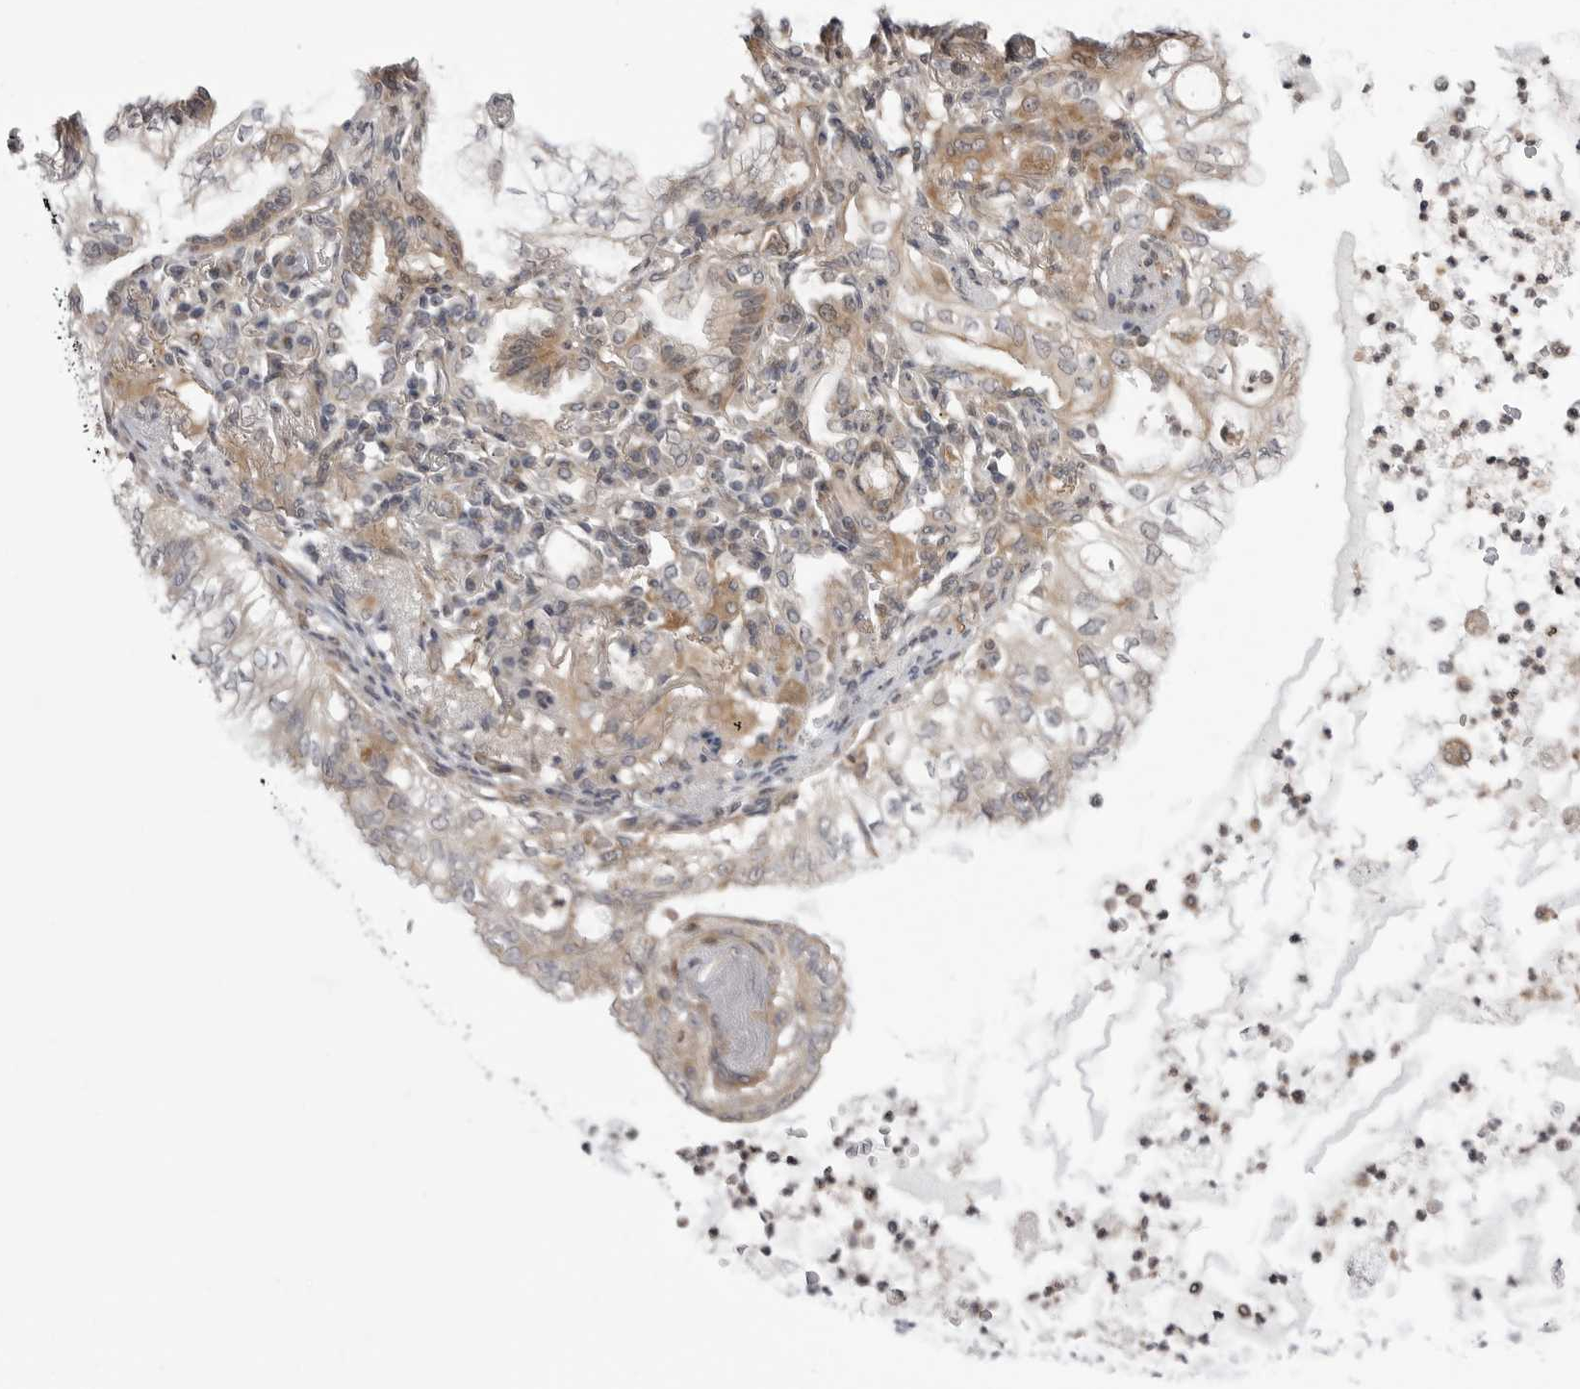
{"staining": {"intensity": "weak", "quantity": "<25%", "location": "cytoplasmic/membranous"}, "tissue": "lung cancer", "cell_type": "Tumor cells", "image_type": "cancer", "snomed": [{"axis": "morphology", "description": "Adenocarcinoma, NOS"}, {"axis": "topography", "description": "Lung"}], "caption": "Protein analysis of adenocarcinoma (lung) reveals no significant staining in tumor cells.", "gene": "CCDC18", "patient": {"sex": "female", "age": 70}}